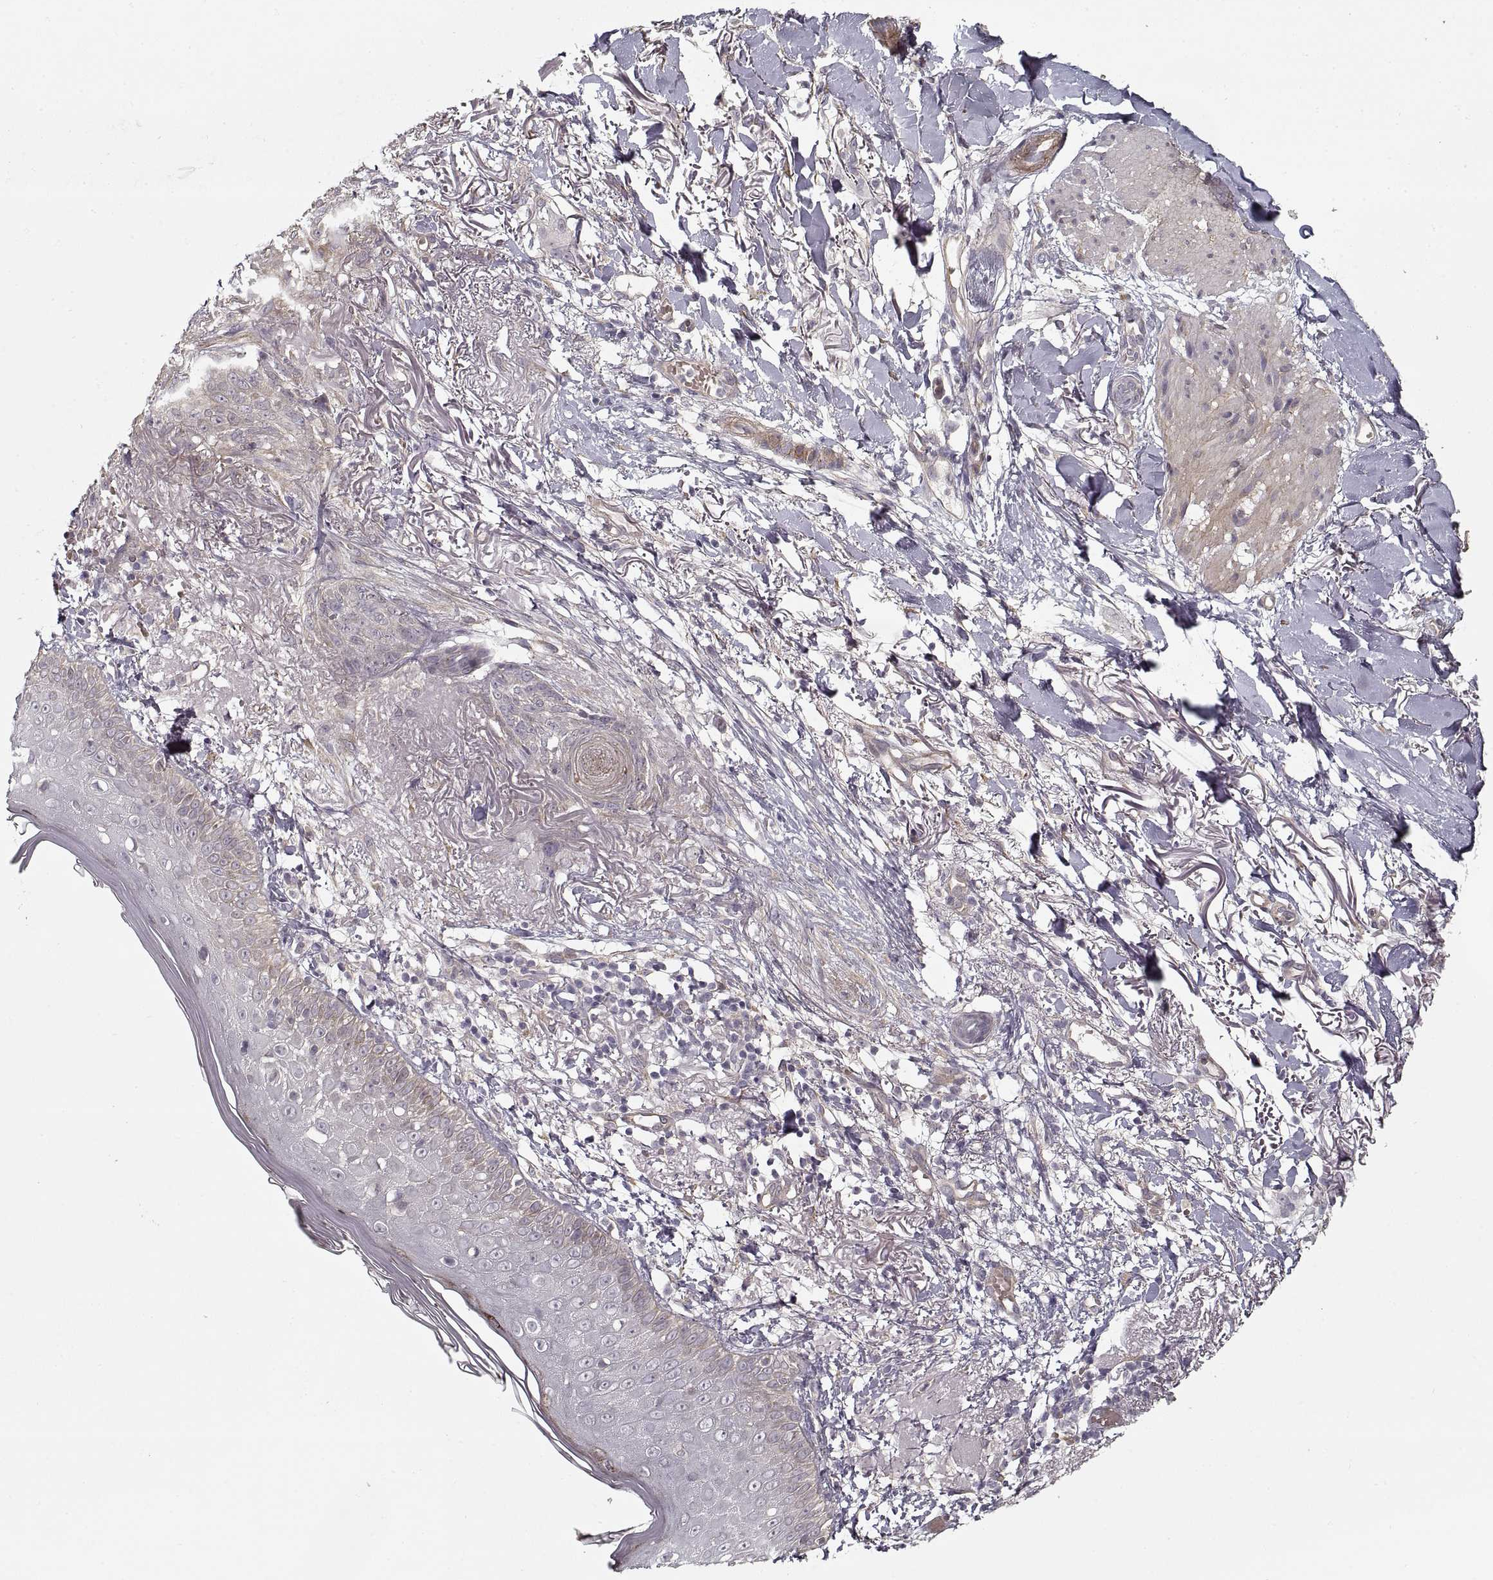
{"staining": {"intensity": "negative", "quantity": "none", "location": "none"}, "tissue": "skin cancer", "cell_type": "Tumor cells", "image_type": "cancer", "snomed": [{"axis": "morphology", "description": "Normal tissue, NOS"}, {"axis": "morphology", "description": "Basal cell carcinoma"}, {"axis": "topography", "description": "Skin"}], "caption": "DAB immunohistochemical staining of human skin cancer exhibits no significant staining in tumor cells. (Immunohistochemistry, brightfield microscopy, high magnification).", "gene": "LAMB2", "patient": {"sex": "male", "age": 84}}